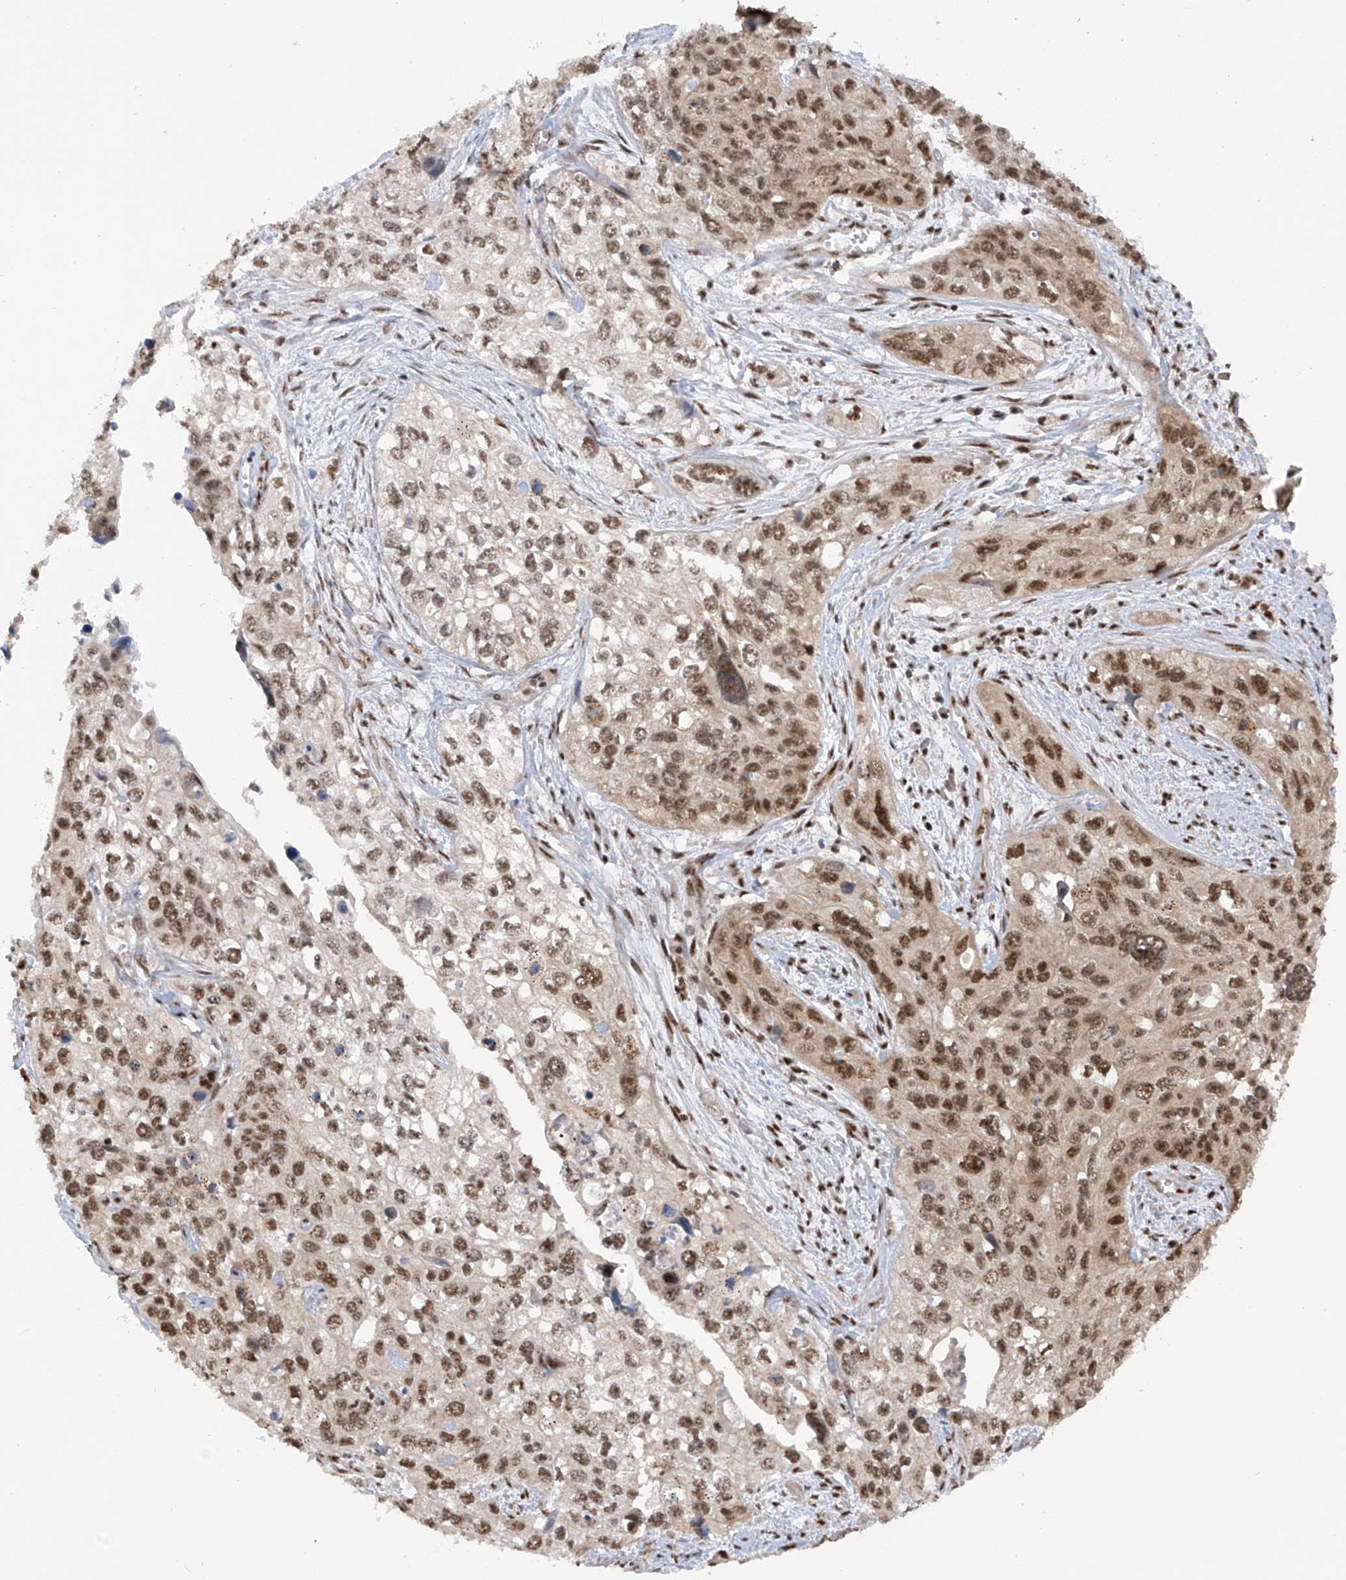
{"staining": {"intensity": "moderate", "quantity": ">75%", "location": "nuclear"}, "tissue": "cervical cancer", "cell_type": "Tumor cells", "image_type": "cancer", "snomed": [{"axis": "morphology", "description": "Squamous cell carcinoma, NOS"}, {"axis": "topography", "description": "Cervix"}], "caption": "Protein positivity by IHC reveals moderate nuclear positivity in about >75% of tumor cells in cervical cancer.", "gene": "RPAIN", "patient": {"sex": "female", "age": 55}}